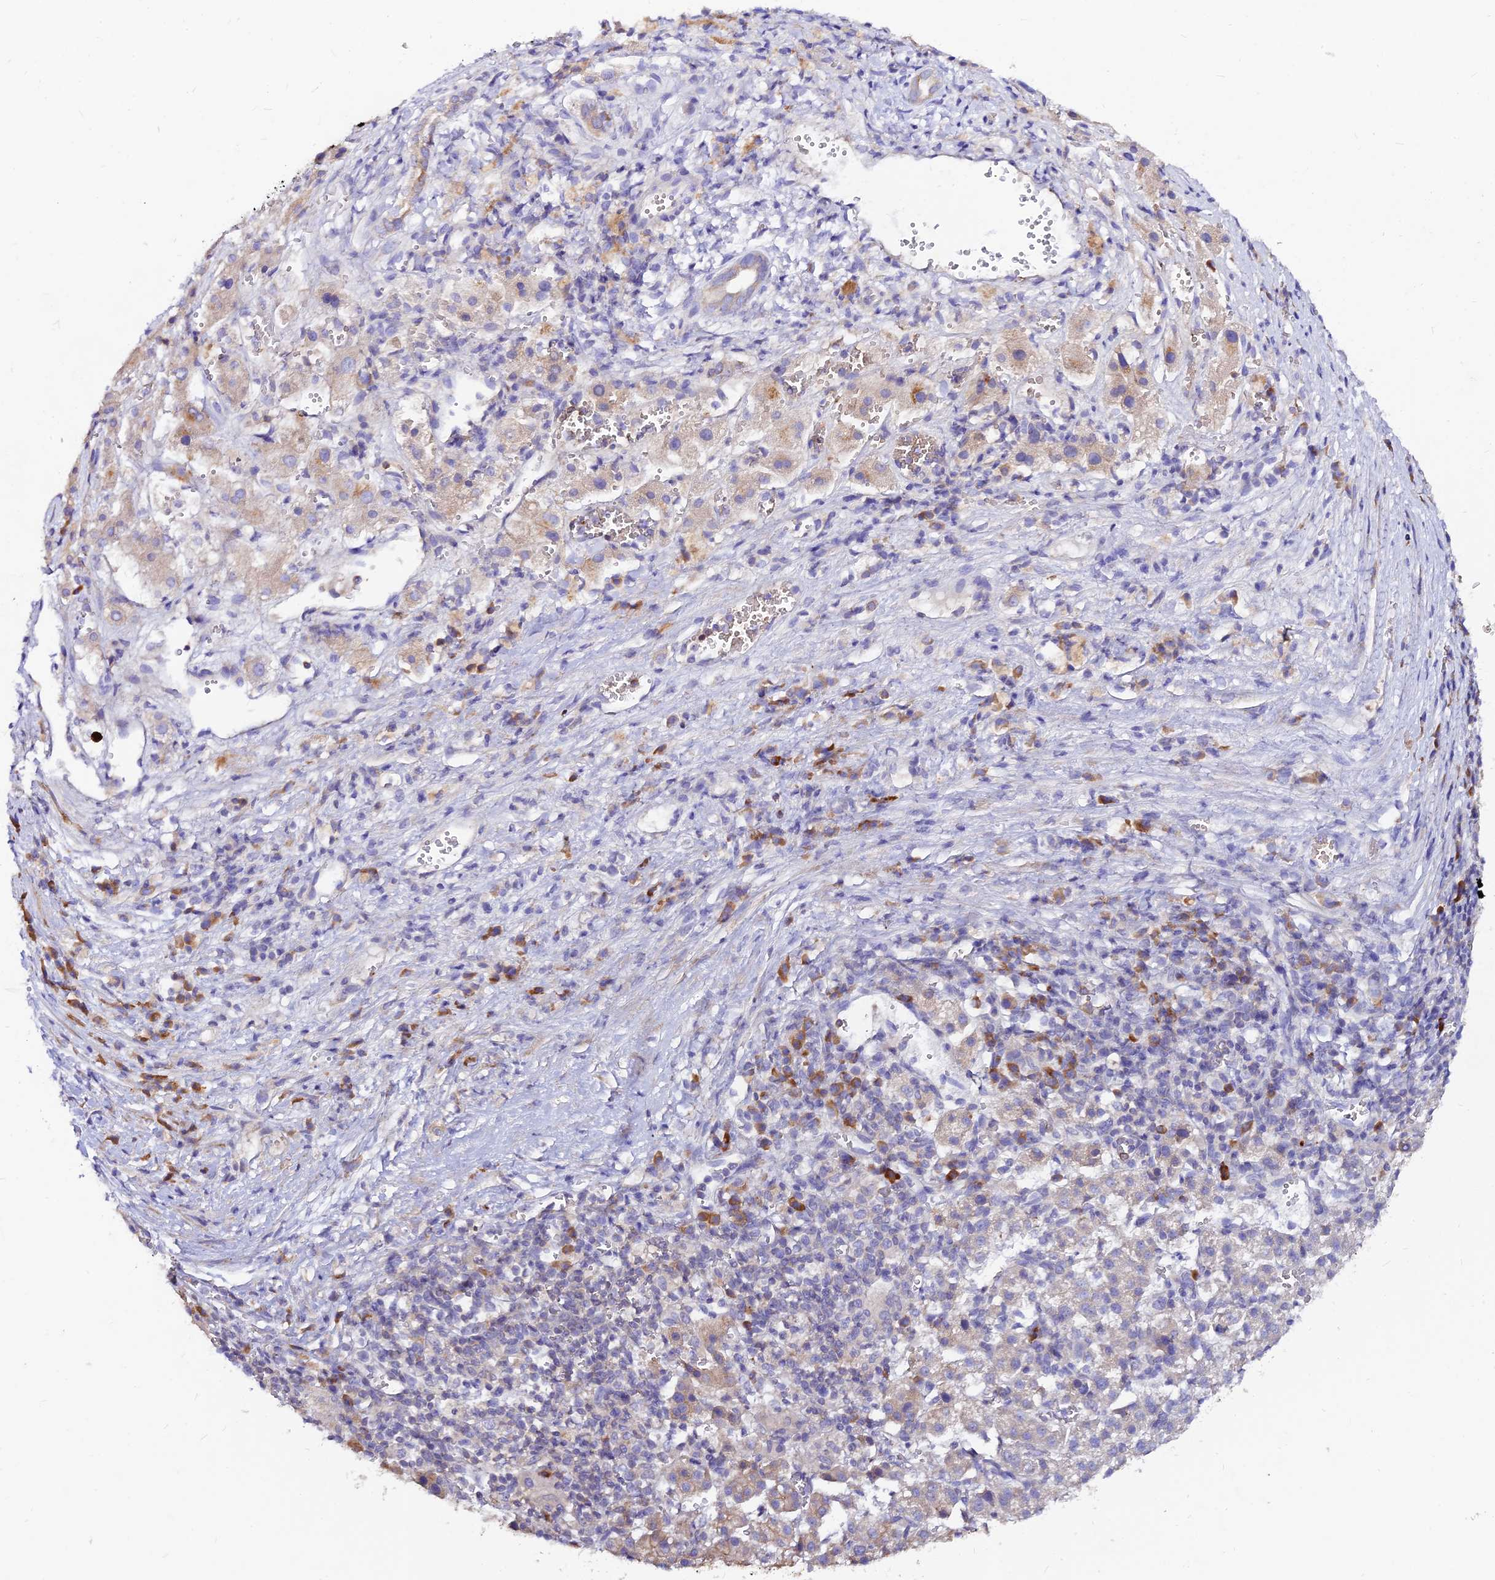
{"staining": {"intensity": "weak", "quantity": "<25%", "location": "cytoplasmic/membranous"}, "tissue": "liver cancer", "cell_type": "Tumor cells", "image_type": "cancer", "snomed": [{"axis": "morphology", "description": "Carcinoma, Hepatocellular, NOS"}, {"axis": "topography", "description": "Liver"}], "caption": "Liver hepatocellular carcinoma was stained to show a protein in brown. There is no significant staining in tumor cells. (DAB (3,3'-diaminobenzidine) immunohistochemistry, high magnification).", "gene": "DENND2D", "patient": {"sex": "female", "age": 58}}